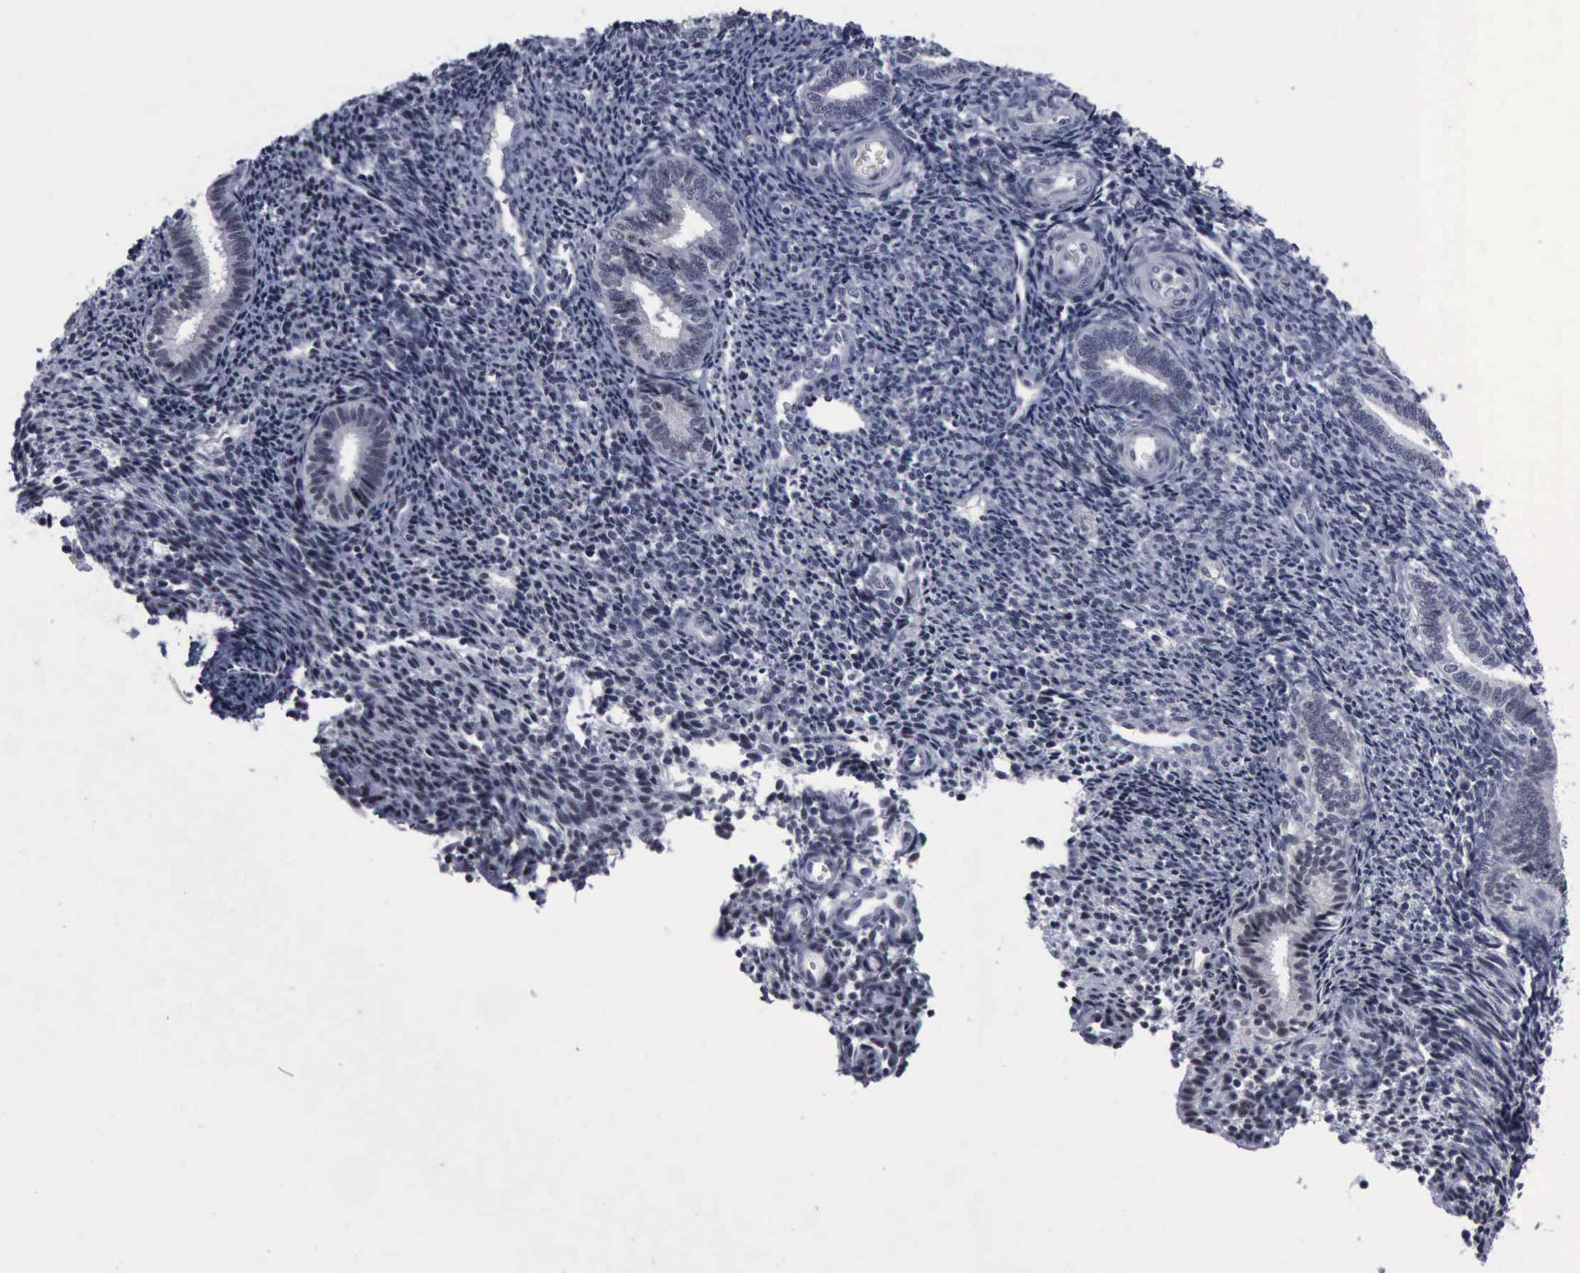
{"staining": {"intensity": "negative", "quantity": "none", "location": "none"}, "tissue": "endometrium", "cell_type": "Cells in endometrial stroma", "image_type": "normal", "snomed": [{"axis": "morphology", "description": "Normal tissue, NOS"}, {"axis": "topography", "description": "Endometrium"}], "caption": "This image is of normal endometrium stained with immunohistochemistry to label a protein in brown with the nuclei are counter-stained blue. There is no expression in cells in endometrial stroma. The staining was performed using DAB to visualize the protein expression in brown, while the nuclei were stained in blue with hematoxylin (Magnification: 20x).", "gene": "BRD1", "patient": {"sex": "female", "age": 27}}